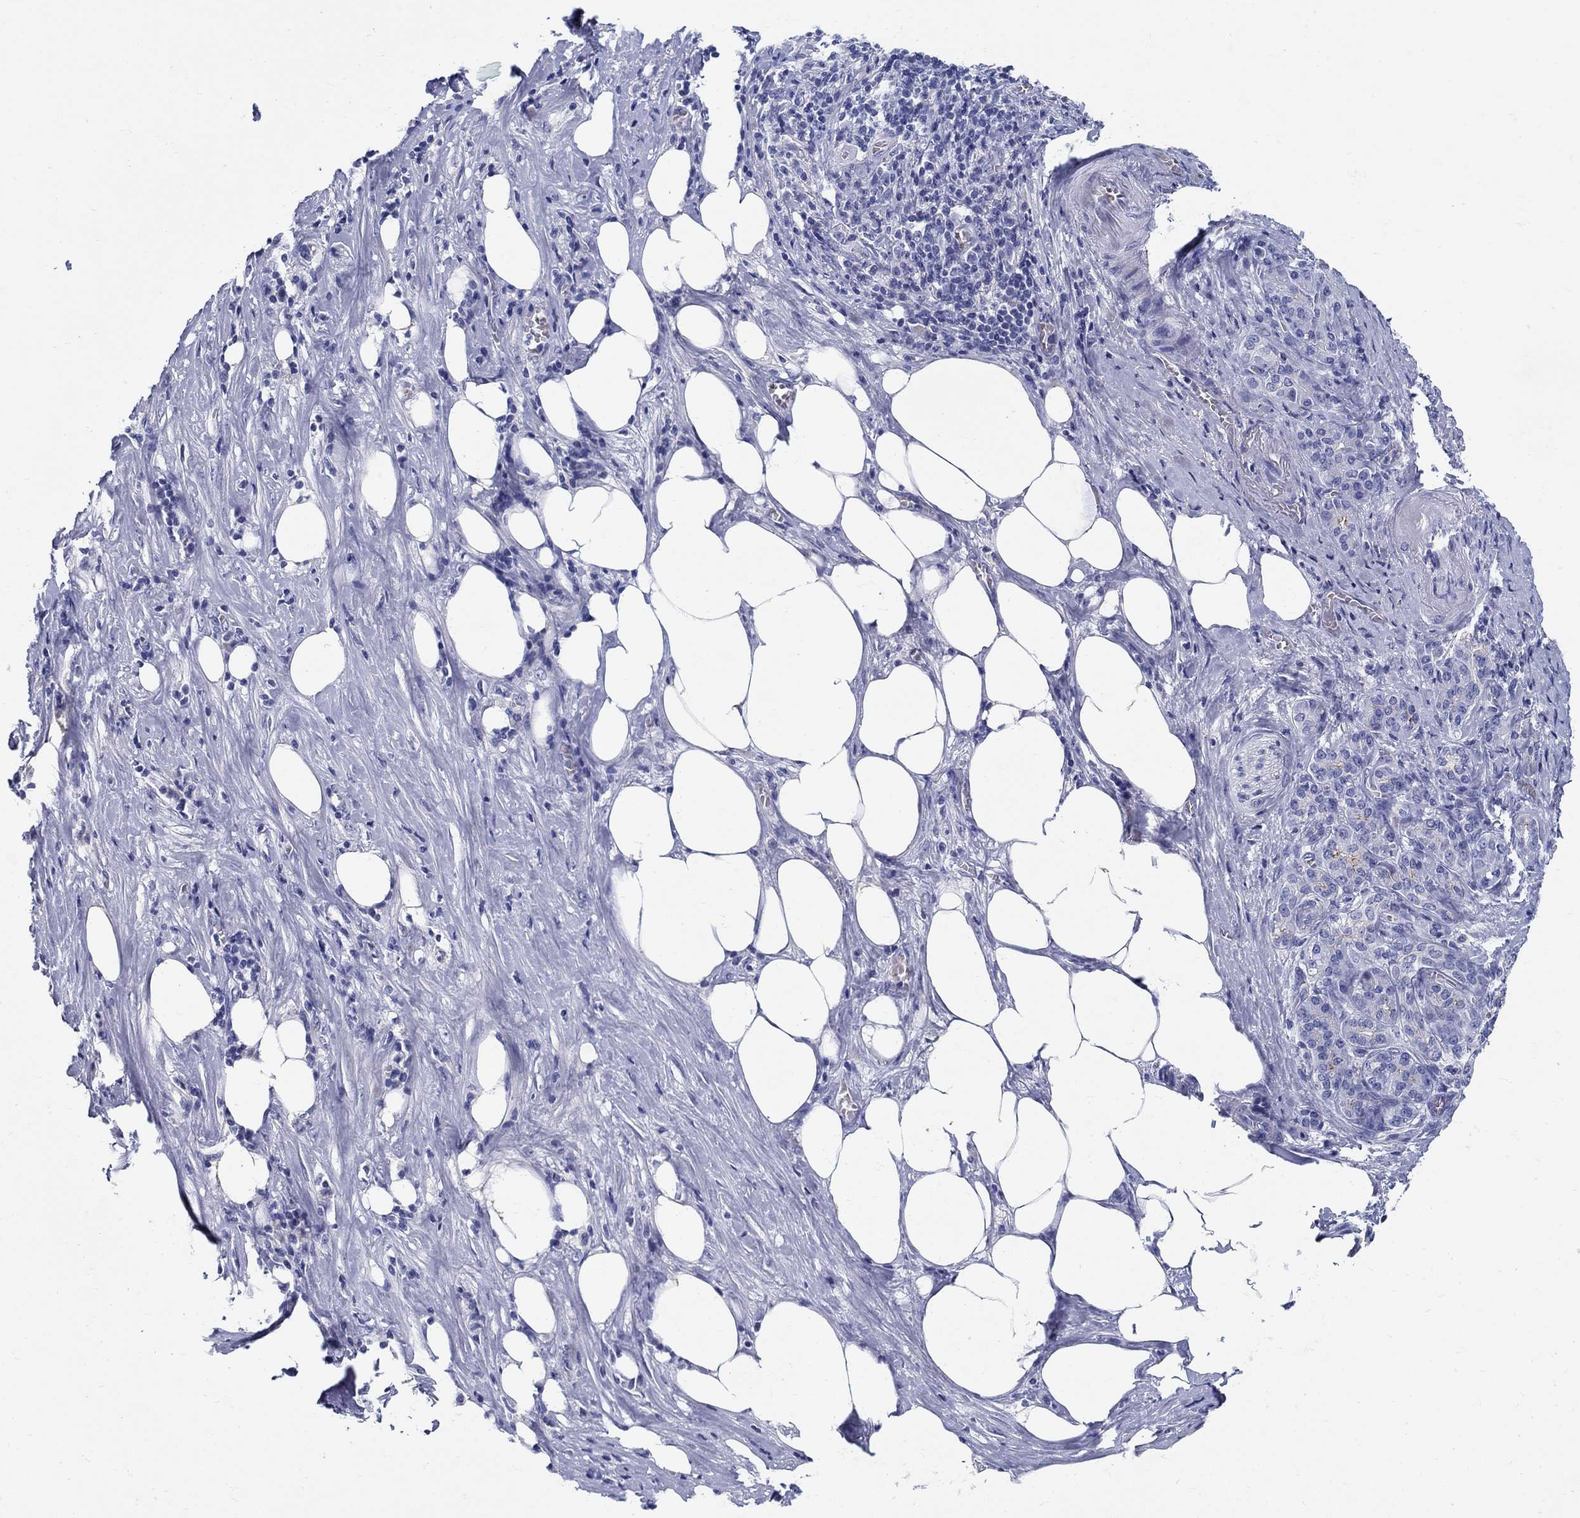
{"staining": {"intensity": "negative", "quantity": "none", "location": "none"}, "tissue": "pancreatic cancer", "cell_type": "Tumor cells", "image_type": "cancer", "snomed": [{"axis": "morphology", "description": "Adenocarcinoma, NOS"}, {"axis": "topography", "description": "Pancreas"}], "caption": "The image reveals no significant positivity in tumor cells of pancreatic adenocarcinoma.", "gene": "CRYGD", "patient": {"sex": "male", "age": 57}}